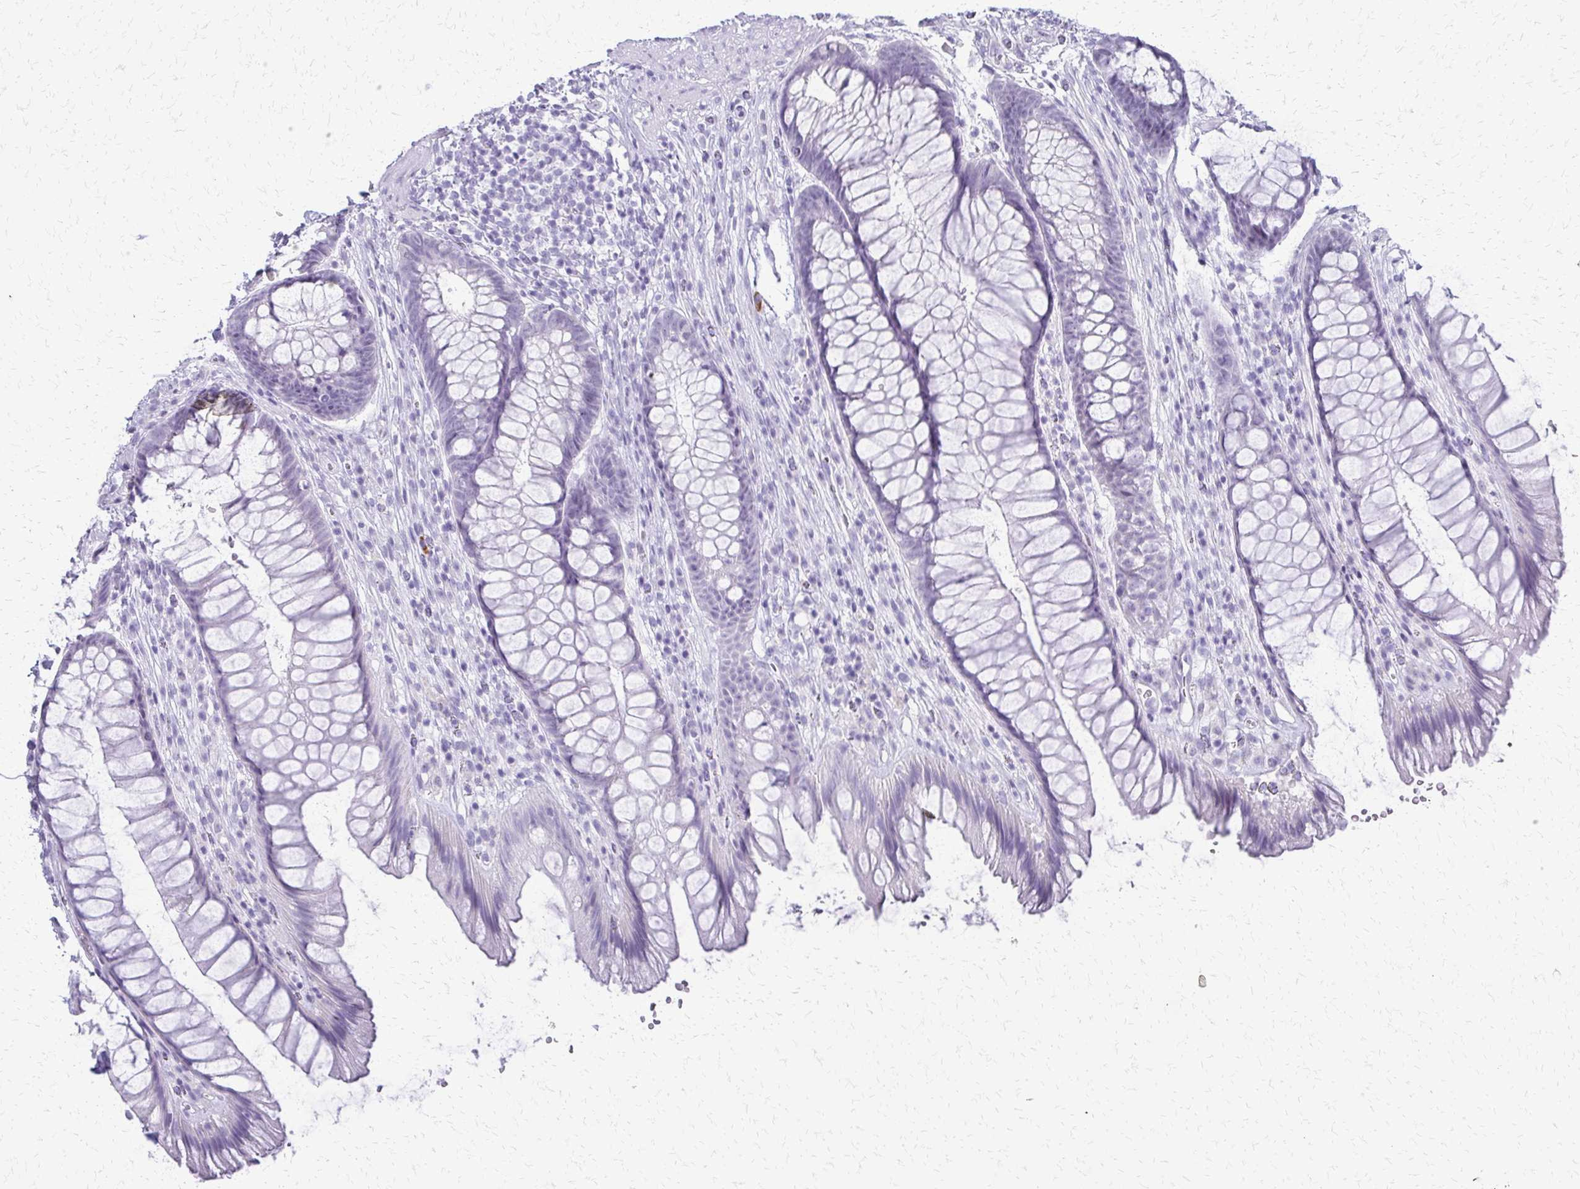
{"staining": {"intensity": "negative", "quantity": "none", "location": "none"}, "tissue": "rectum", "cell_type": "Glandular cells", "image_type": "normal", "snomed": [{"axis": "morphology", "description": "Normal tissue, NOS"}, {"axis": "topography", "description": "Rectum"}], "caption": "DAB (3,3'-diaminobenzidine) immunohistochemical staining of normal rectum displays no significant expression in glandular cells.", "gene": "FAM162B", "patient": {"sex": "male", "age": 53}}